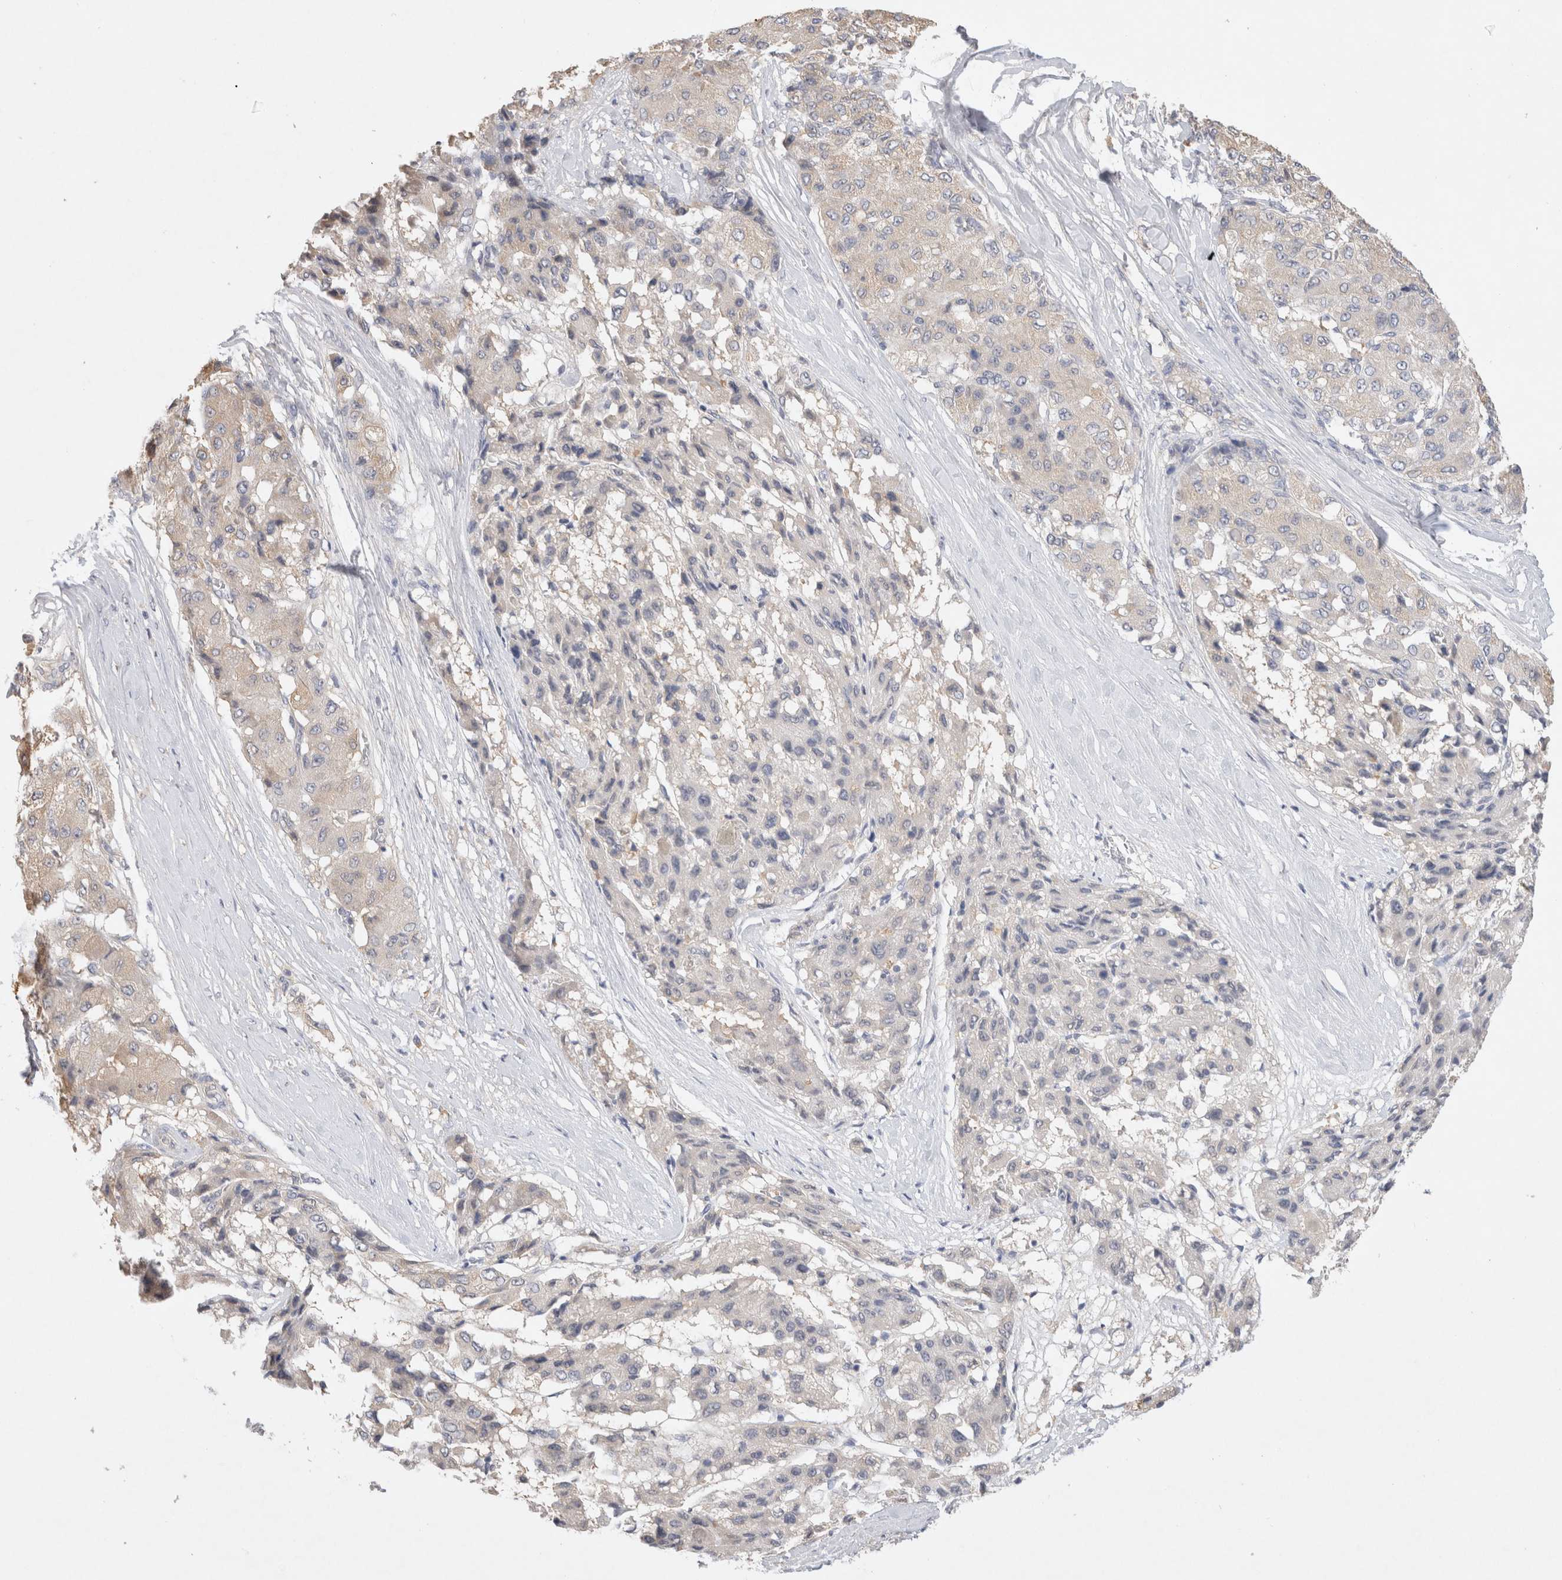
{"staining": {"intensity": "weak", "quantity": "25%-75%", "location": "cytoplasmic/membranous"}, "tissue": "liver cancer", "cell_type": "Tumor cells", "image_type": "cancer", "snomed": [{"axis": "morphology", "description": "Carcinoma, Hepatocellular, NOS"}, {"axis": "topography", "description": "Liver"}], "caption": "Immunohistochemical staining of human hepatocellular carcinoma (liver) demonstrates low levels of weak cytoplasmic/membranous positivity in approximately 25%-75% of tumor cells.", "gene": "GAS1", "patient": {"sex": "male", "age": 80}}